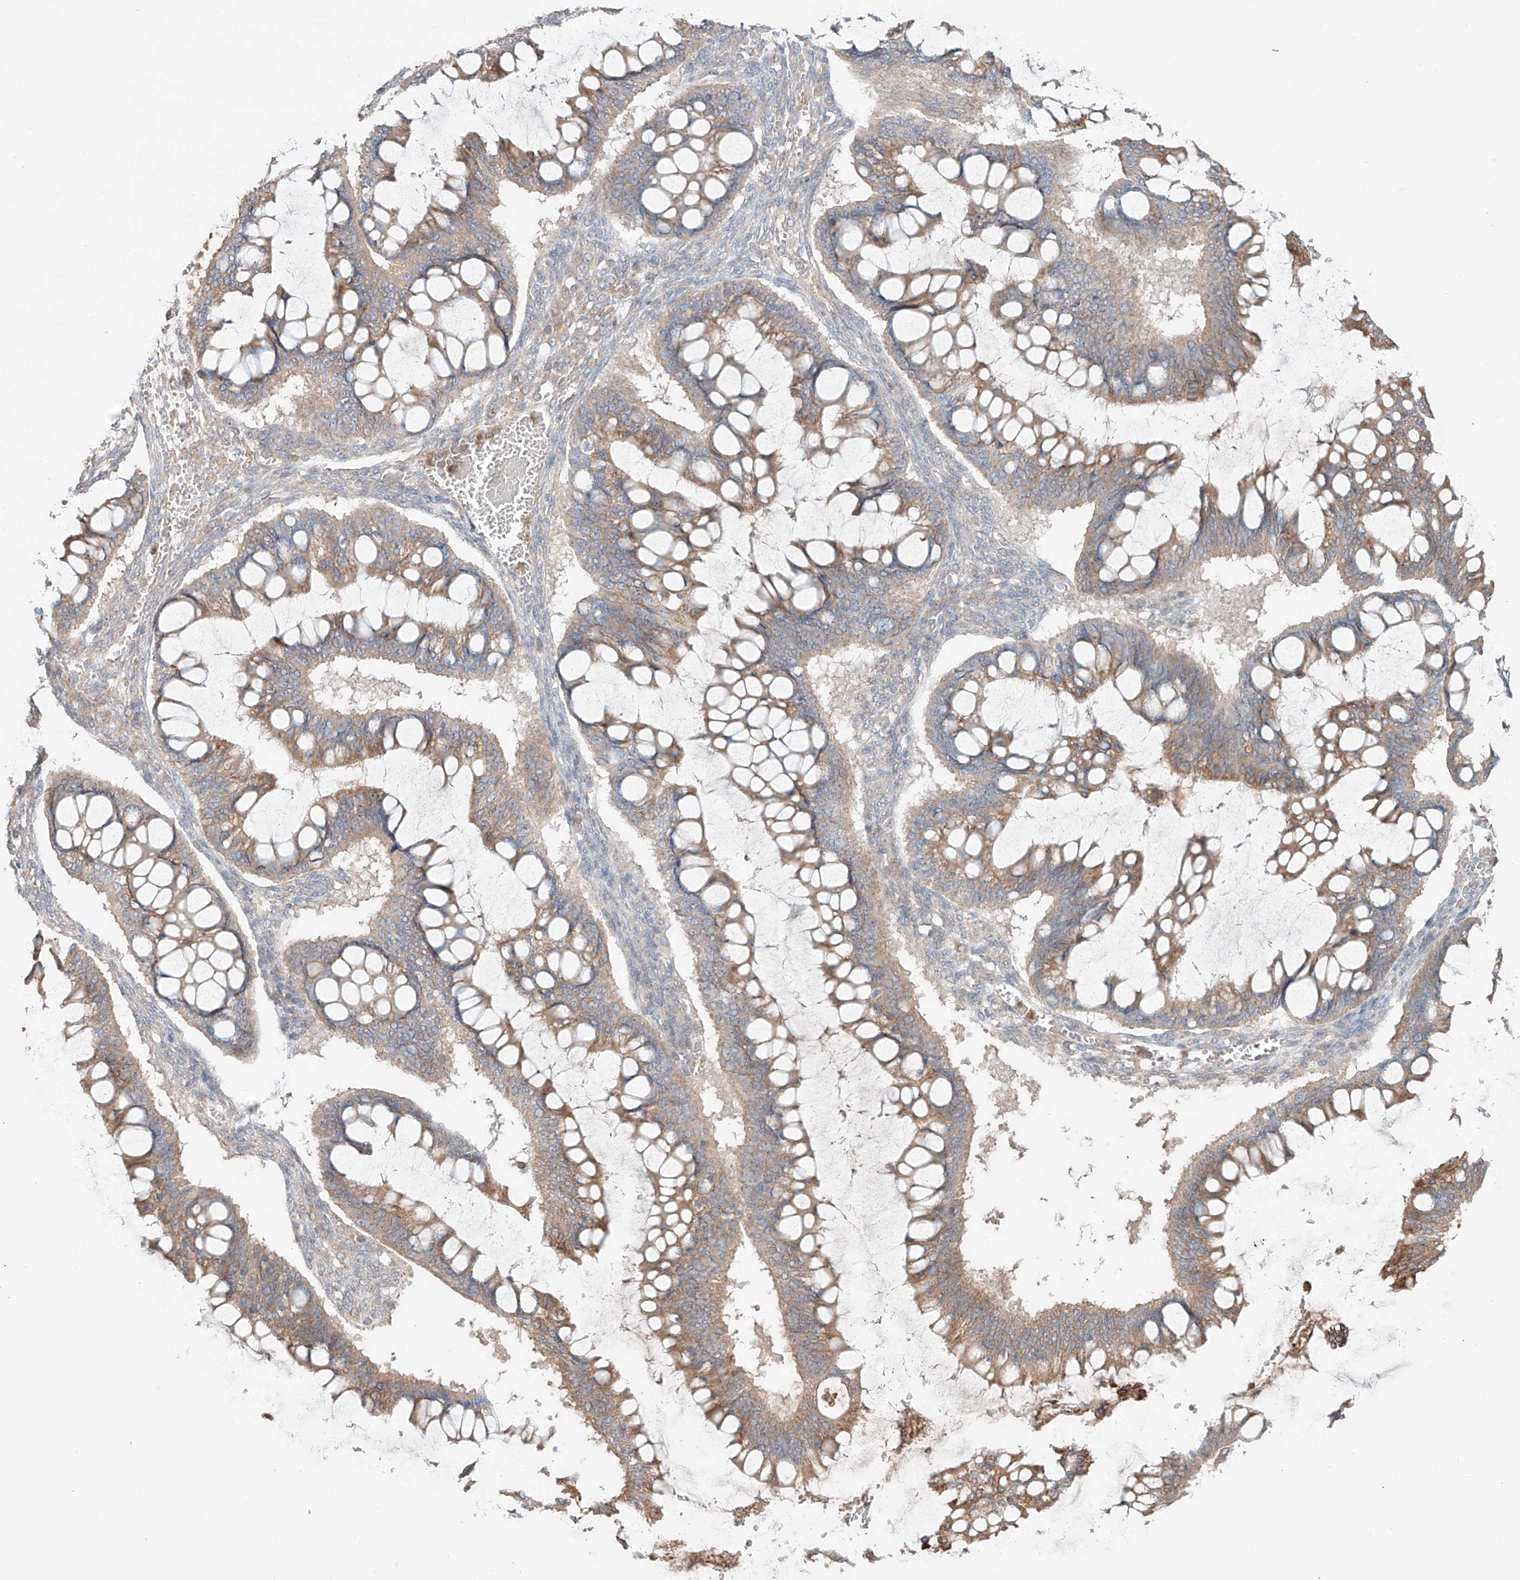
{"staining": {"intensity": "moderate", "quantity": ">75%", "location": "cytoplasmic/membranous"}, "tissue": "ovarian cancer", "cell_type": "Tumor cells", "image_type": "cancer", "snomed": [{"axis": "morphology", "description": "Cystadenocarcinoma, mucinous, NOS"}, {"axis": "topography", "description": "Ovary"}], "caption": "Immunohistochemistry (IHC) (DAB (3,3'-diaminobenzidine)) staining of ovarian mucinous cystadenocarcinoma displays moderate cytoplasmic/membranous protein staining in about >75% of tumor cells. (DAB (3,3'-diaminobenzidine) = brown stain, brightfield microscopy at high magnification).", "gene": "ERO1A", "patient": {"sex": "female", "age": 73}}